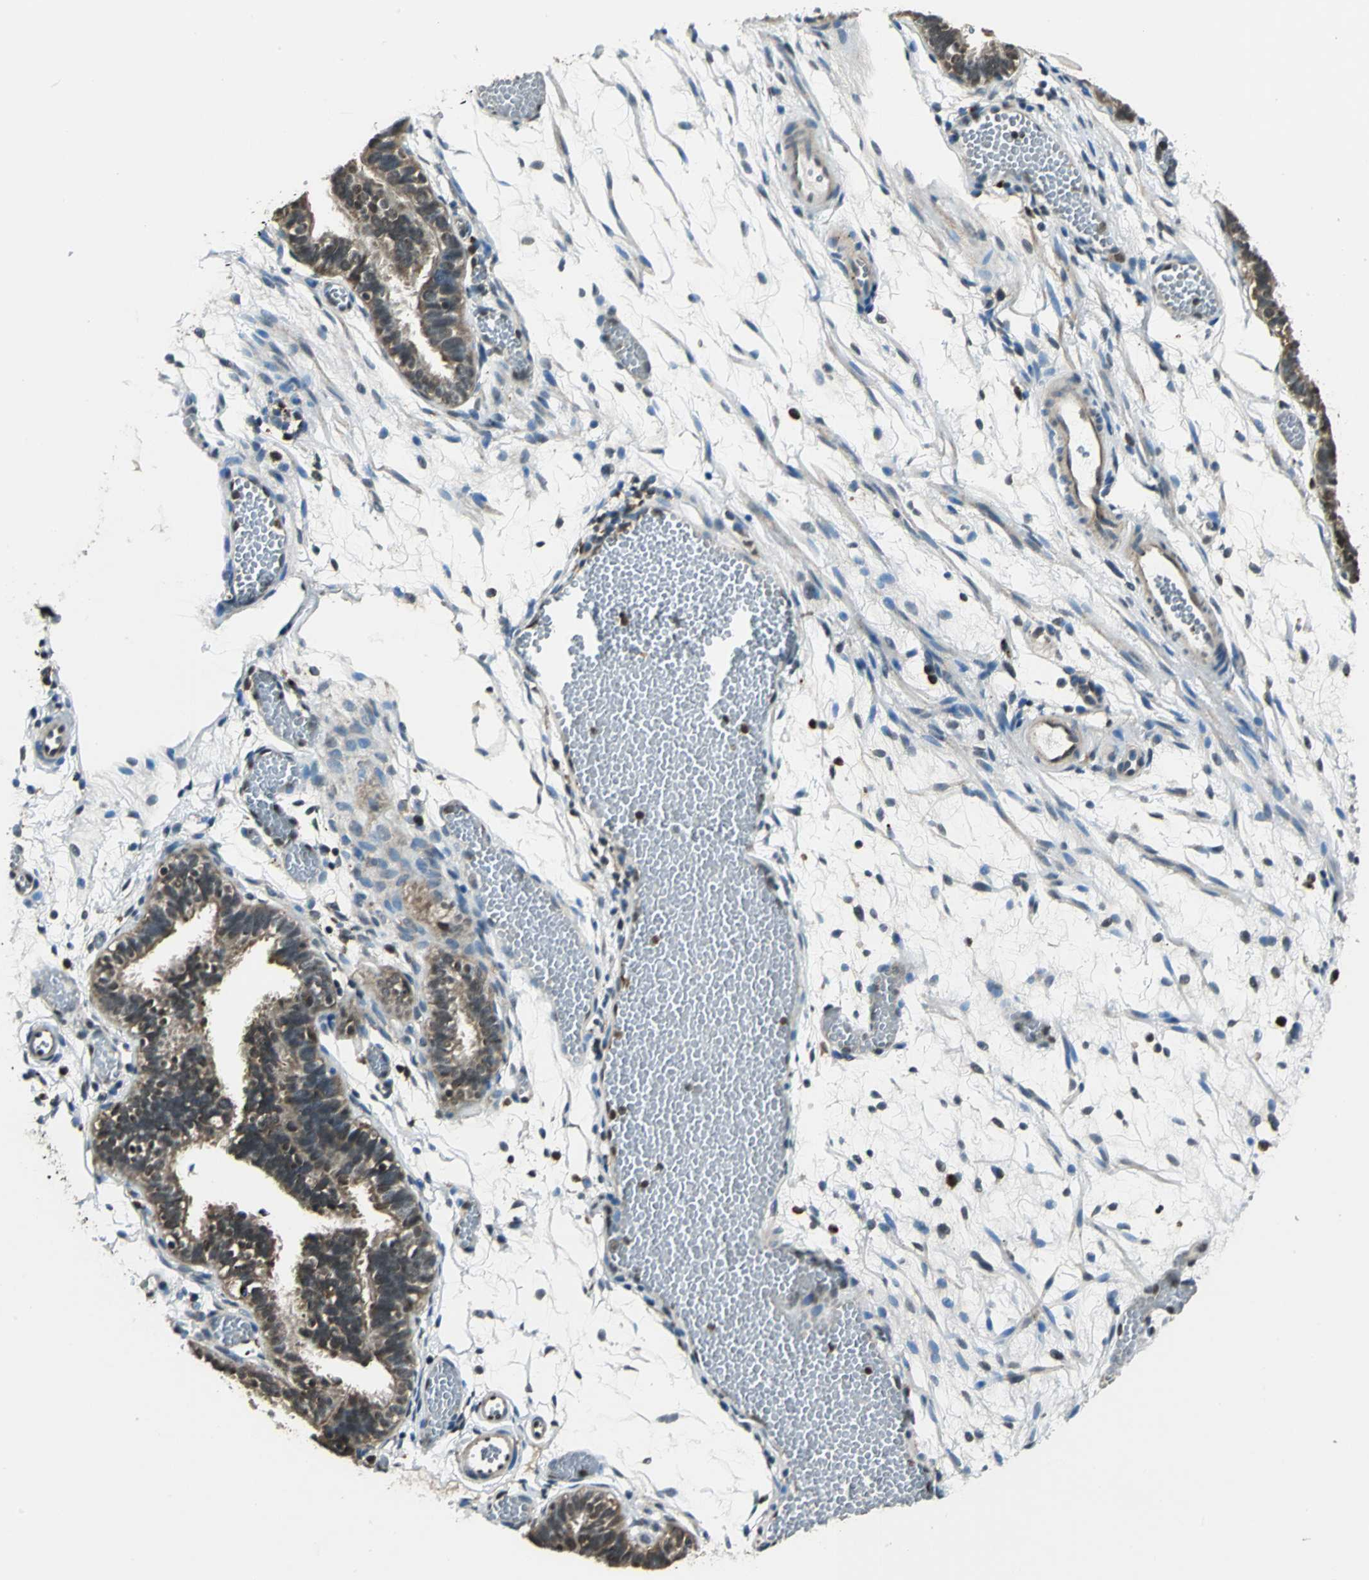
{"staining": {"intensity": "moderate", "quantity": ">75%", "location": "cytoplasmic/membranous,nuclear"}, "tissue": "fallopian tube", "cell_type": "Glandular cells", "image_type": "normal", "snomed": [{"axis": "morphology", "description": "Normal tissue, NOS"}, {"axis": "topography", "description": "Fallopian tube"}], "caption": "Immunohistochemistry (IHC) histopathology image of benign fallopian tube: fallopian tube stained using IHC exhibits medium levels of moderate protein expression localized specifically in the cytoplasmic/membranous,nuclear of glandular cells, appearing as a cytoplasmic/membranous,nuclear brown color.", "gene": "PPP1R13L", "patient": {"sex": "female", "age": 29}}